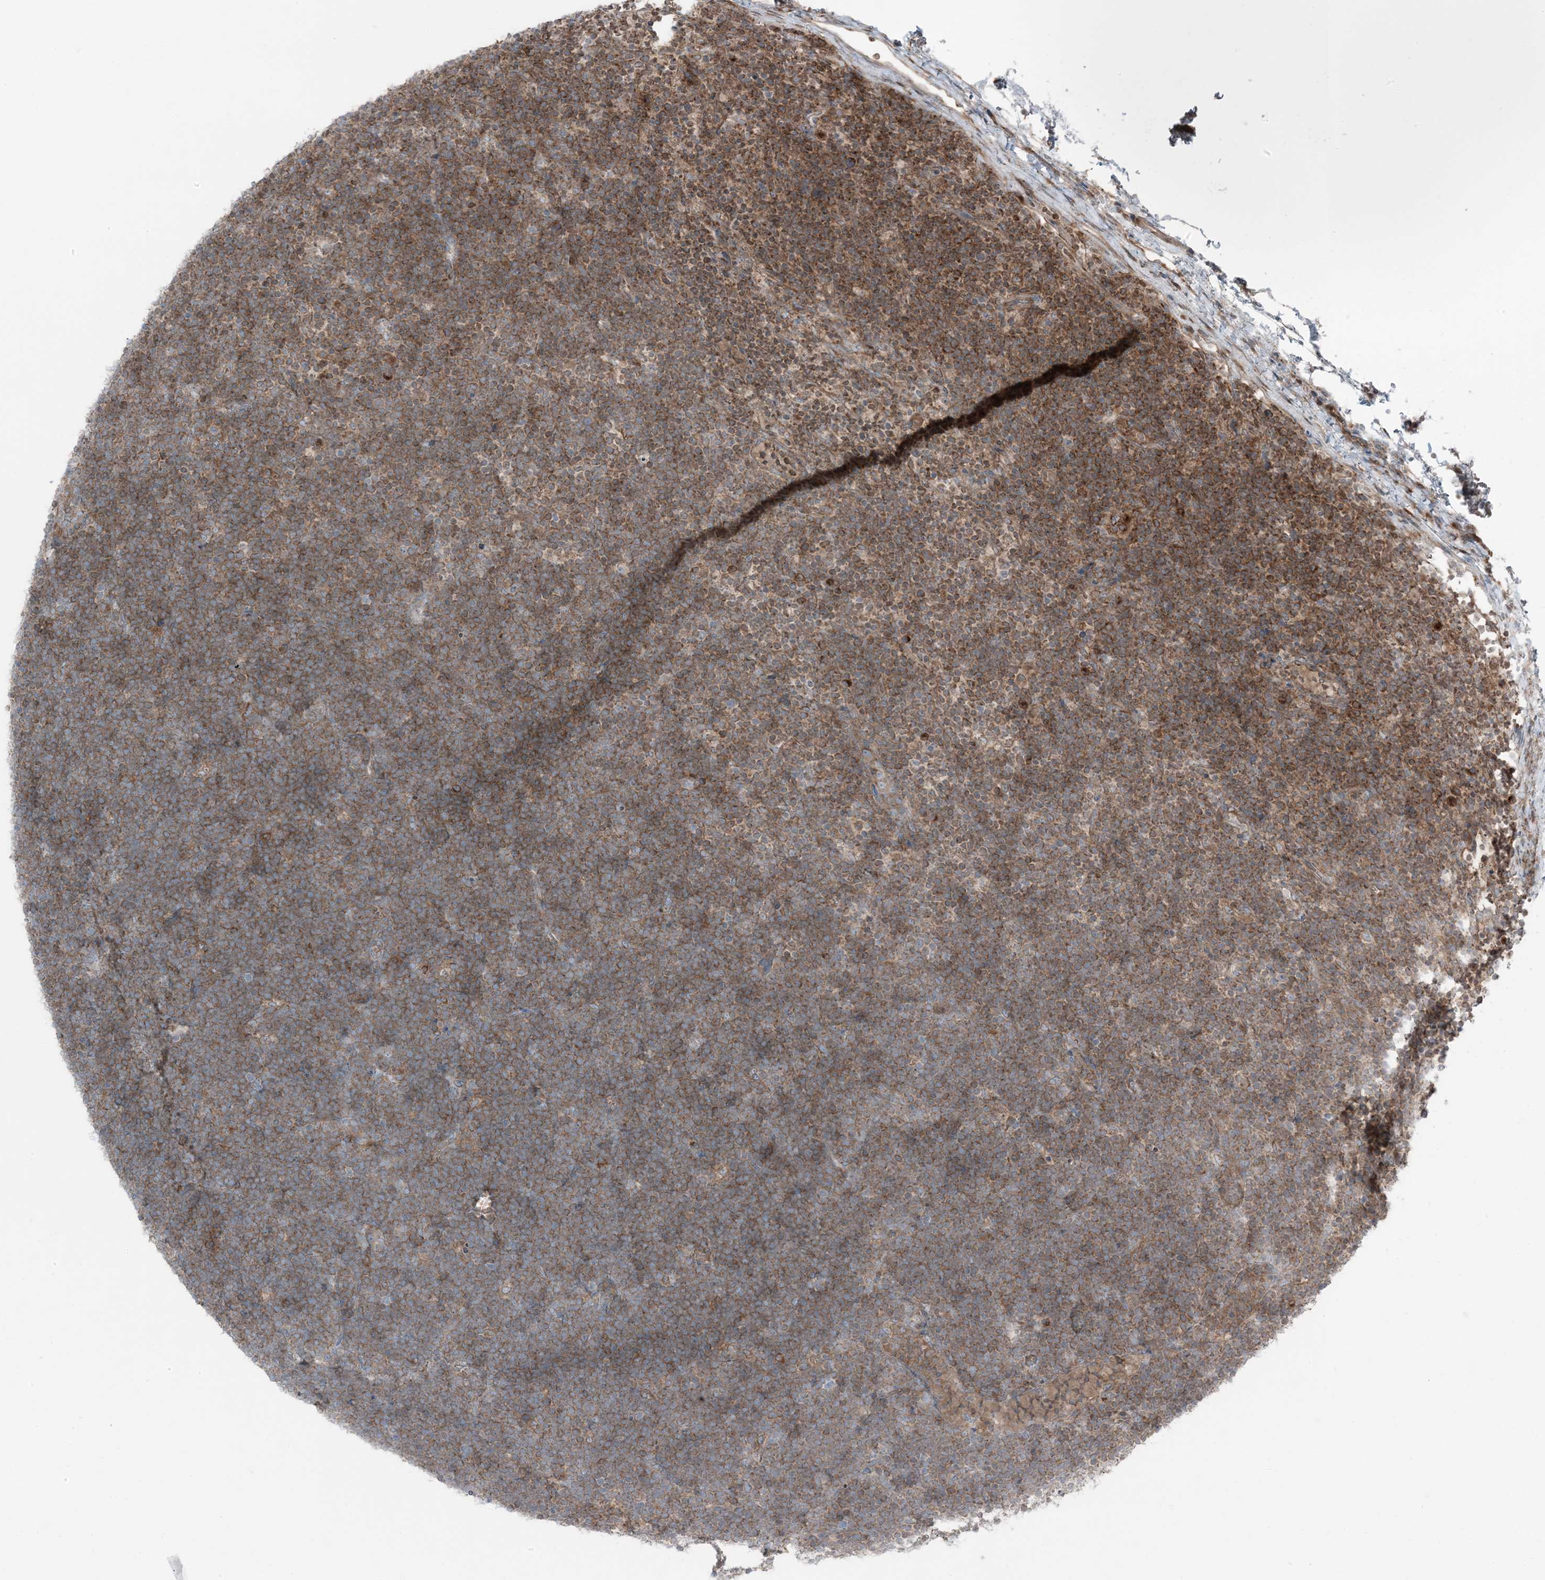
{"staining": {"intensity": "moderate", "quantity": ">75%", "location": "cytoplasmic/membranous"}, "tissue": "lymphoma", "cell_type": "Tumor cells", "image_type": "cancer", "snomed": [{"axis": "morphology", "description": "Malignant lymphoma, non-Hodgkin's type, High grade"}, {"axis": "topography", "description": "Lymph node"}], "caption": "Protein staining displays moderate cytoplasmic/membranous expression in approximately >75% of tumor cells in lymphoma.", "gene": "RAB3GAP1", "patient": {"sex": "male", "age": 13}}